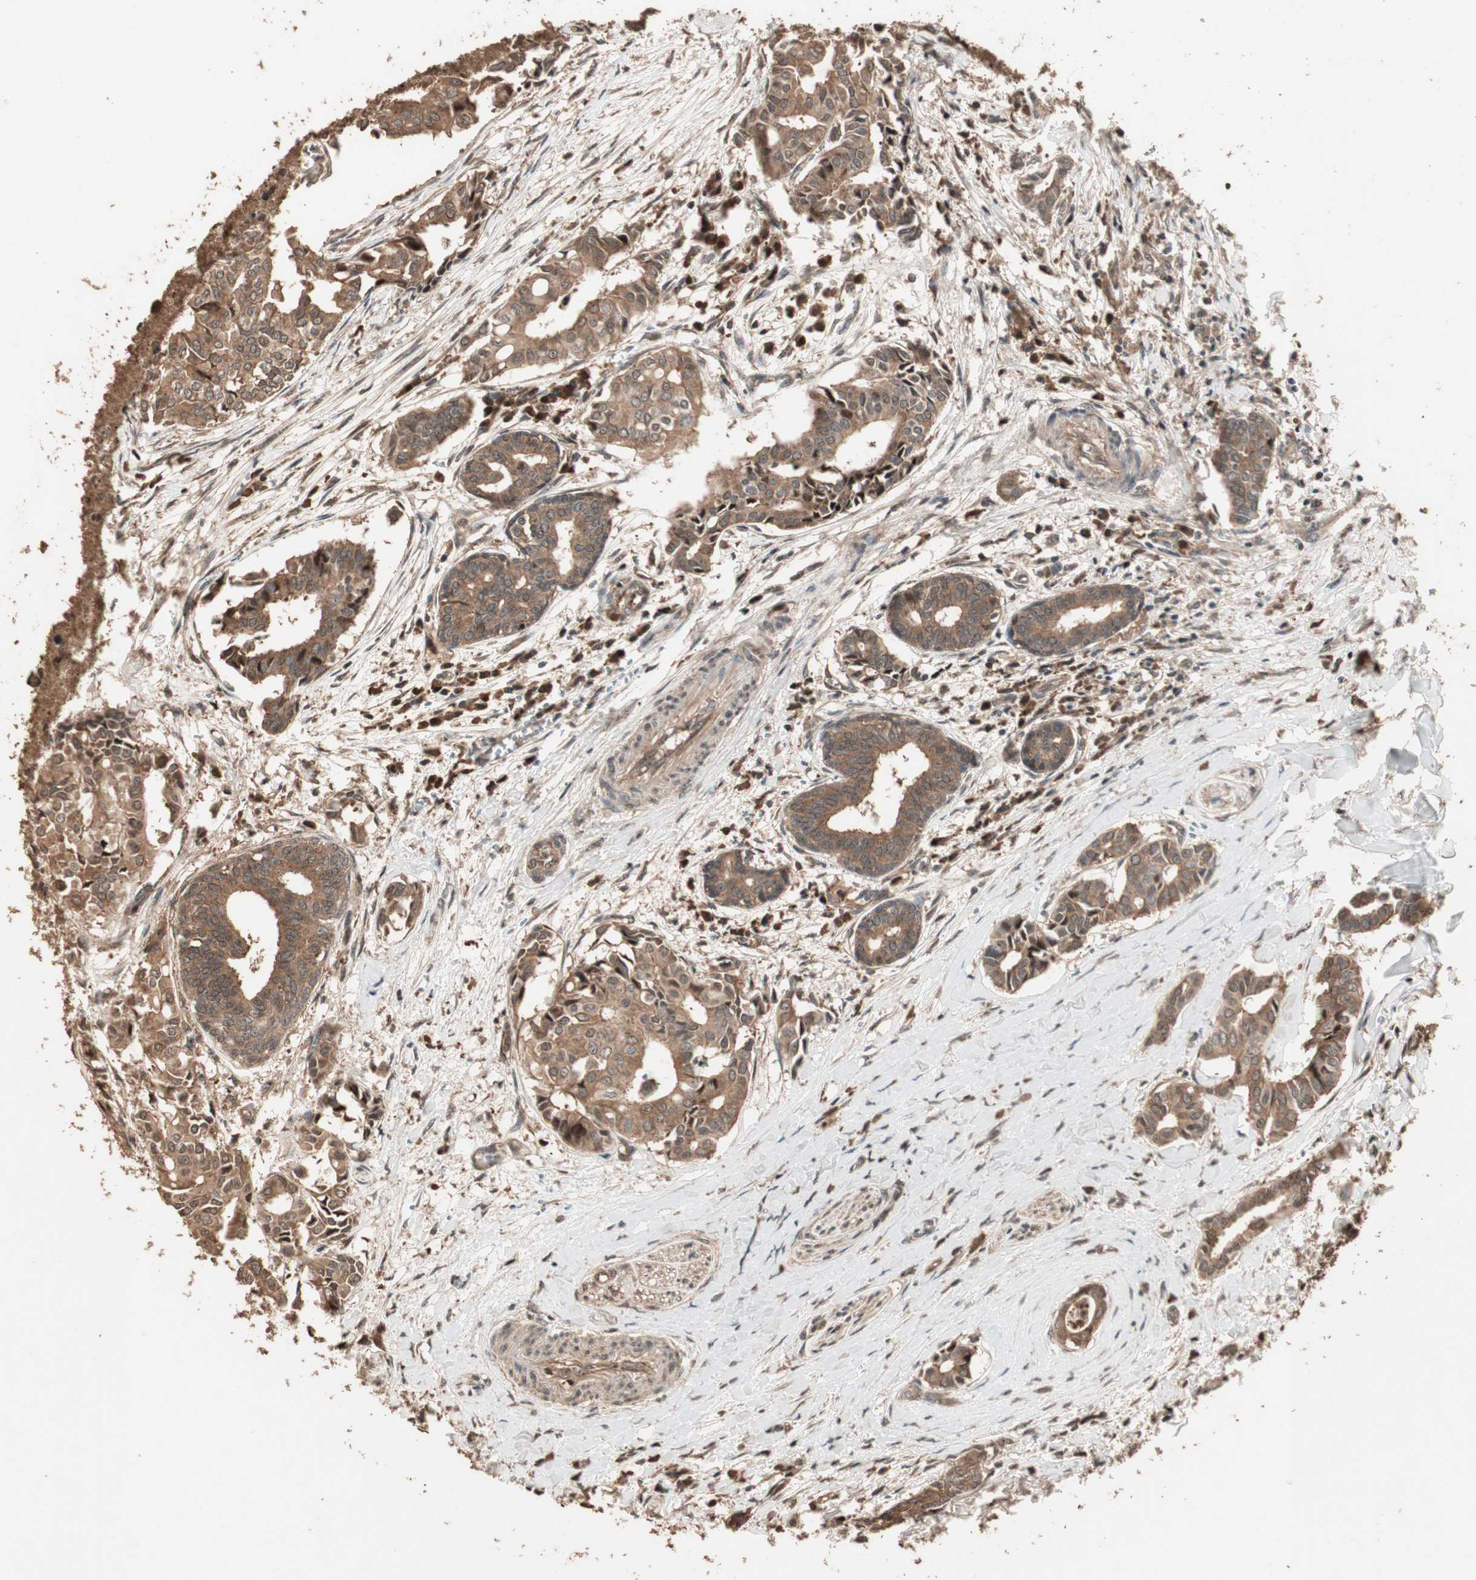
{"staining": {"intensity": "moderate", "quantity": ">75%", "location": "cytoplasmic/membranous"}, "tissue": "head and neck cancer", "cell_type": "Tumor cells", "image_type": "cancer", "snomed": [{"axis": "morphology", "description": "Adenocarcinoma, NOS"}, {"axis": "topography", "description": "Salivary gland"}, {"axis": "topography", "description": "Head-Neck"}], "caption": "Immunohistochemical staining of head and neck cancer (adenocarcinoma) displays medium levels of moderate cytoplasmic/membranous protein positivity in approximately >75% of tumor cells. Nuclei are stained in blue.", "gene": "USP20", "patient": {"sex": "female", "age": 59}}